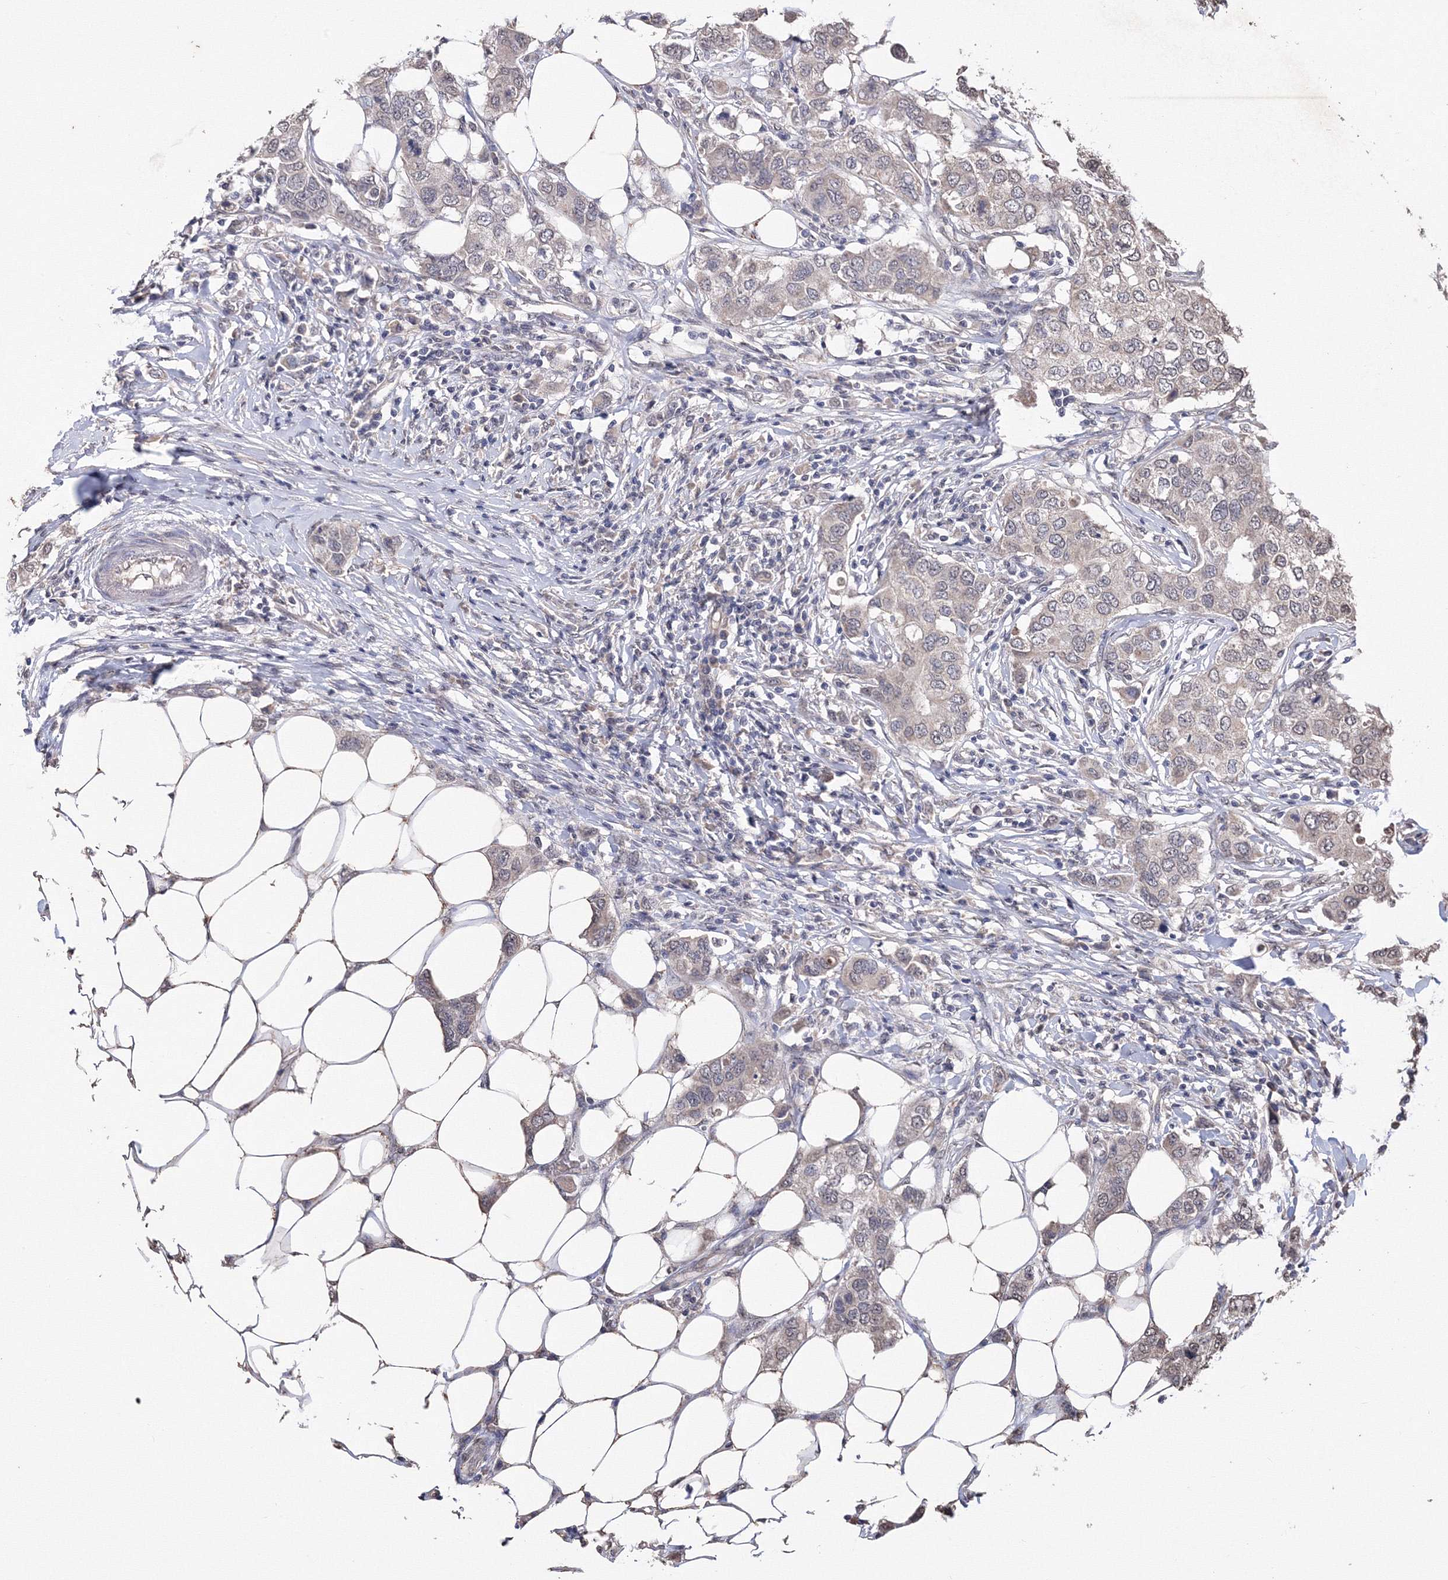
{"staining": {"intensity": "negative", "quantity": "none", "location": "none"}, "tissue": "breast cancer", "cell_type": "Tumor cells", "image_type": "cancer", "snomed": [{"axis": "morphology", "description": "Duct carcinoma"}, {"axis": "topography", "description": "Breast"}], "caption": "This is an immunohistochemistry (IHC) image of breast cancer (intraductal carcinoma). There is no positivity in tumor cells.", "gene": "GPN1", "patient": {"sex": "female", "age": 50}}